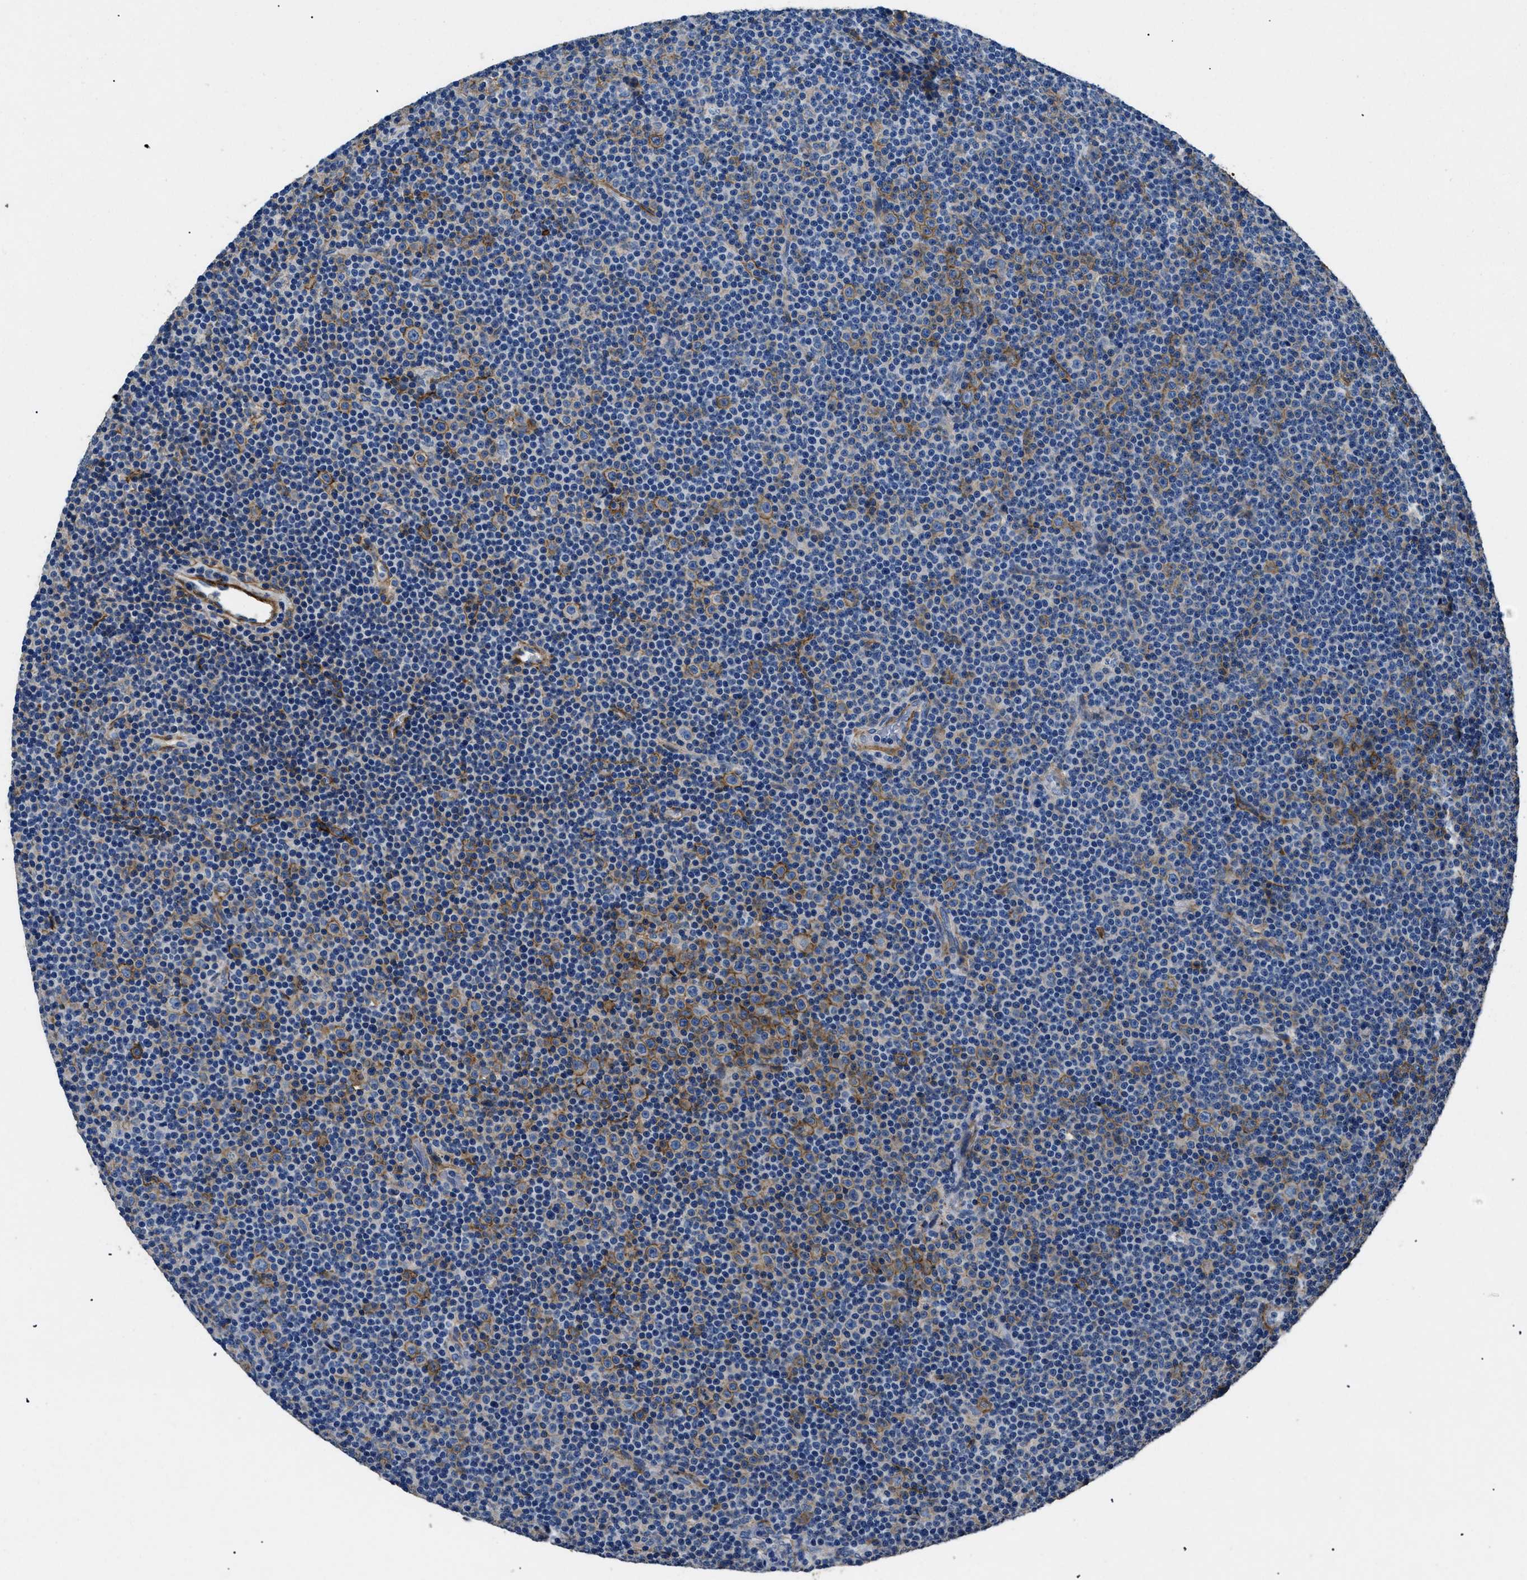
{"staining": {"intensity": "moderate", "quantity": "<25%", "location": "cytoplasmic/membranous"}, "tissue": "lymphoma", "cell_type": "Tumor cells", "image_type": "cancer", "snomed": [{"axis": "morphology", "description": "Malignant lymphoma, non-Hodgkin's type, Low grade"}, {"axis": "topography", "description": "Lymph node"}], "caption": "Human lymphoma stained with a brown dye reveals moderate cytoplasmic/membranous positive staining in approximately <25% of tumor cells.", "gene": "CD276", "patient": {"sex": "female", "age": 67}}